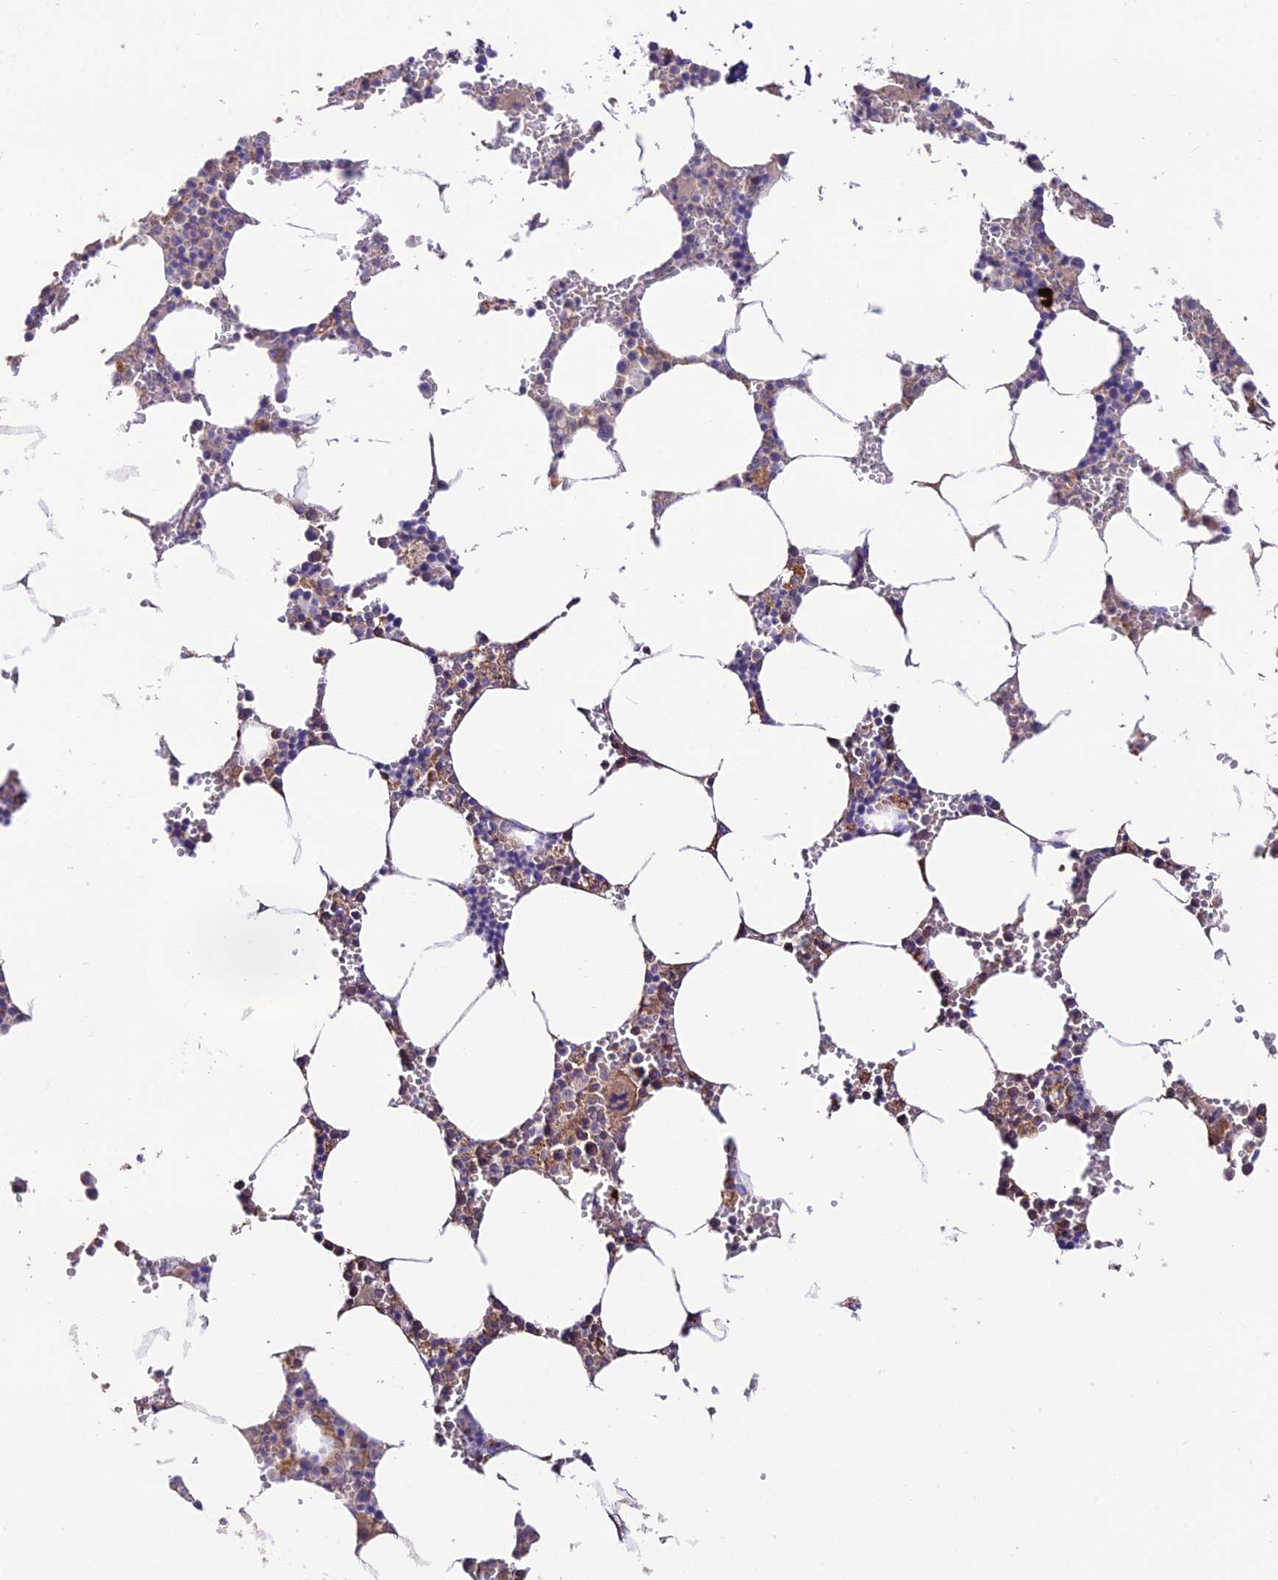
{"staining": {"intensity": "weak", "quantity": "<25%", "location": "cytoplasmic/membranous"}, "tissue": "bone marrow", "cell_type": "Hematopoietic cells", "image_type": "normal", "snomed": [{"axis": "morphology", "description": "Normal tissue, NOS"}, {"axis": "topography", "description": "Bone marrow"}], "caption": "IHC of normal bone marrow exhibits no positivity in hematopoietic cells.", "gene": "NLRP9", "patient": {"sex": "male", "age": 70}}